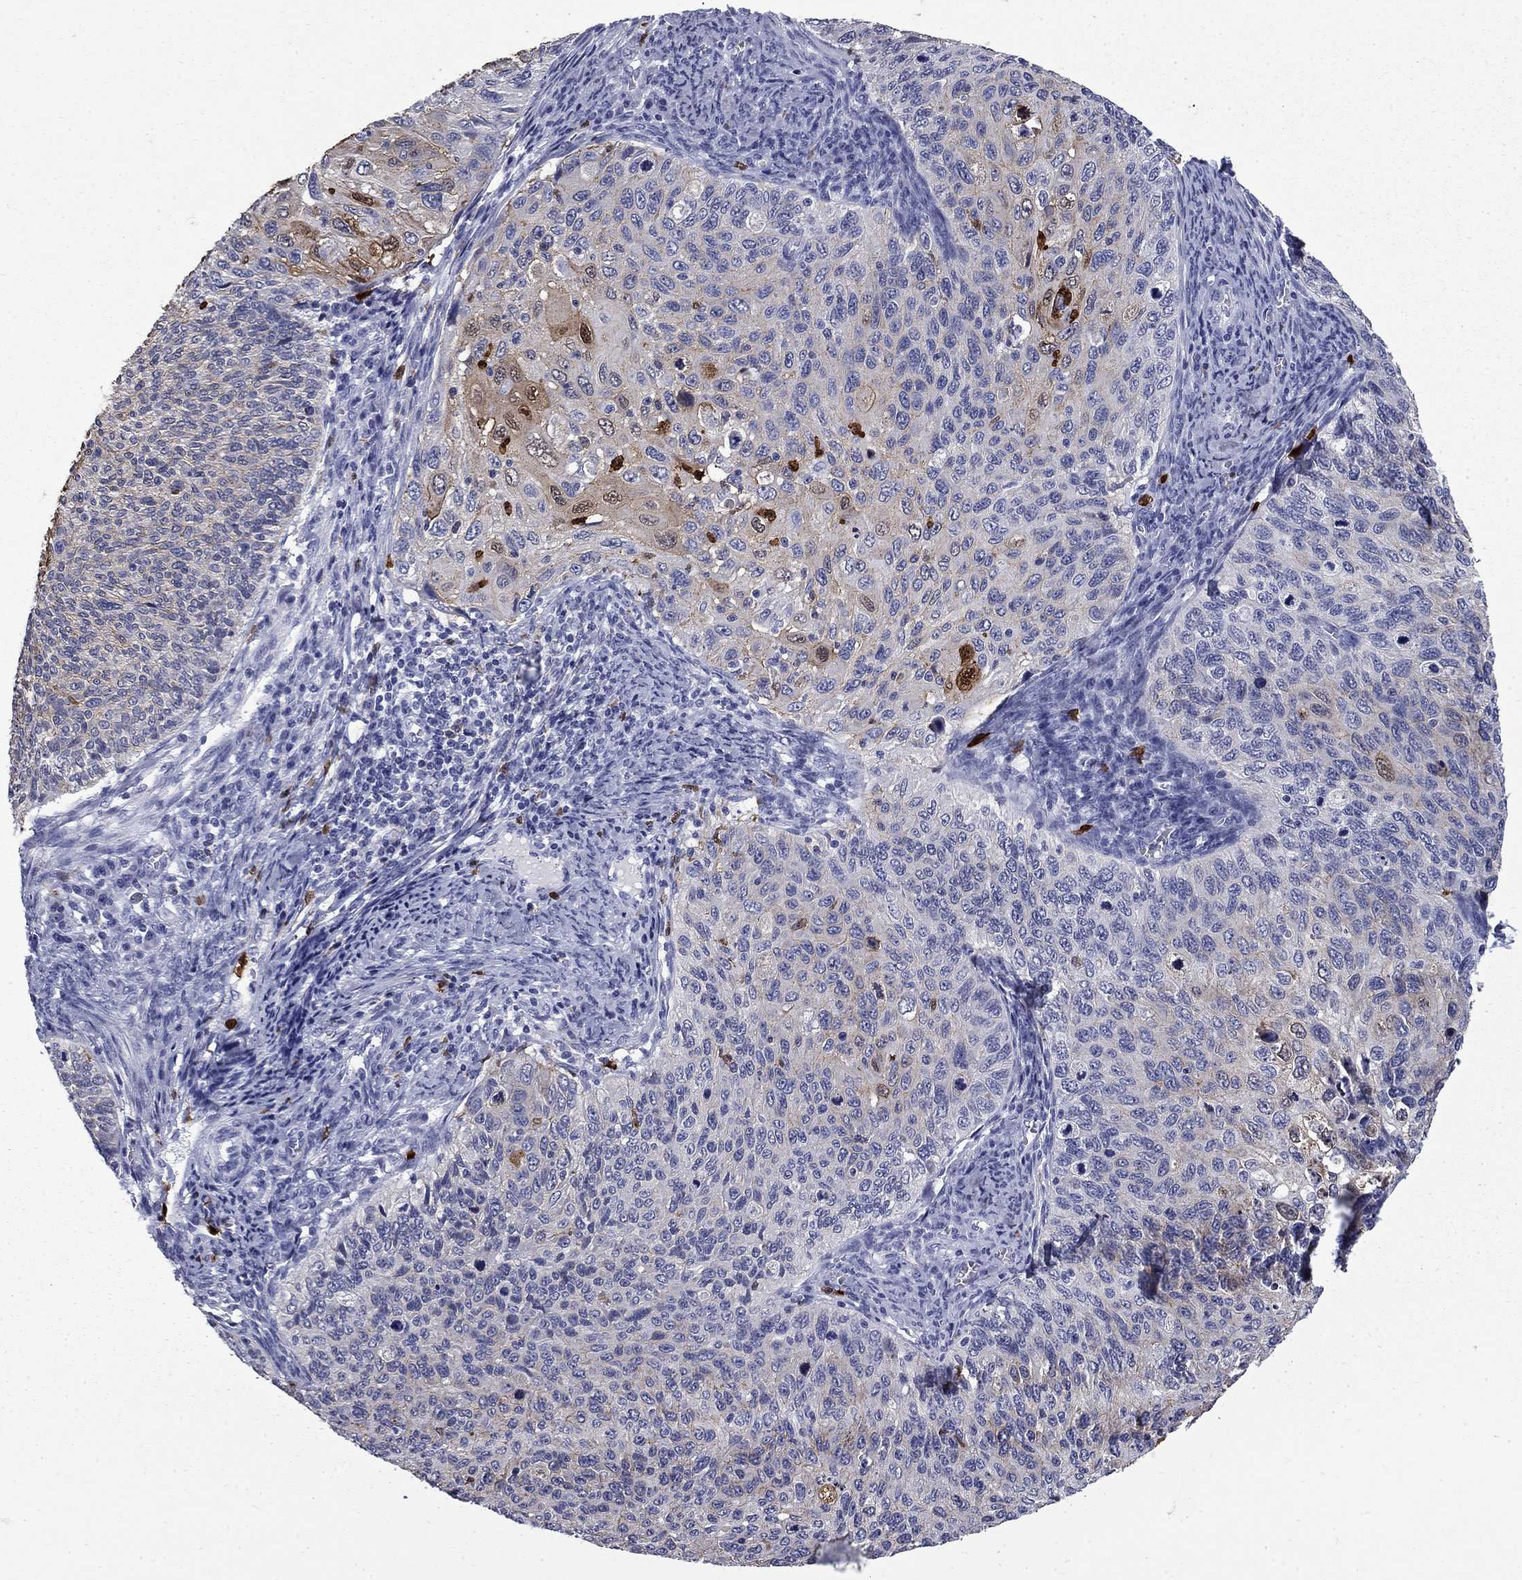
{"staining": {"intensity": "moderate", "quantity": "<25%", "location": "cytoplasmic/membranous,nuclear"}, "tissue": "cervical cancer", "cell_type": "Tumor cells", "image_type": "cancer", "snomed": [{"axis": "morphology", "description": "Squamous cell carcinoma, NOS"}, {"axis": "topography", "description": "Cervix"}], "caption": "Immunohistochemical staining of human cervical squamous cell carcinoma displays low levels of moderate cytoplasmic/membranous and nuclear protein positivity in about <25% of tumor cells. (IHC, brightfield microscopy, high magnification).", "gene": "TRIM29", "patient": {"sex": "female", "age": 70}}